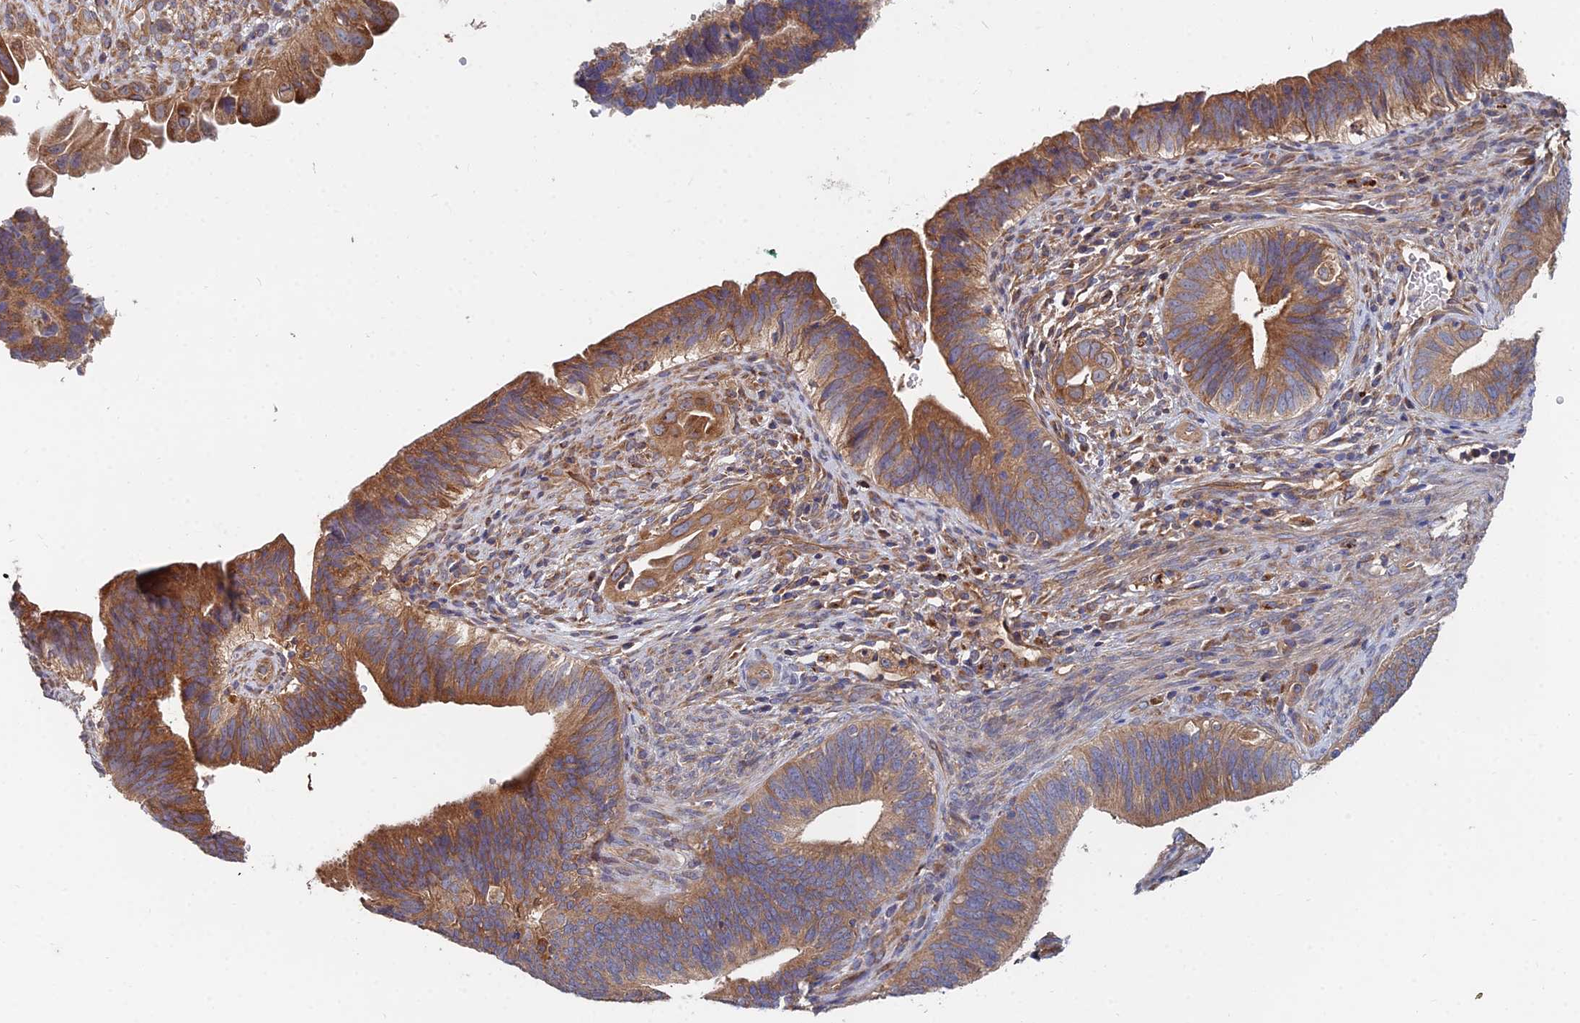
{"staining": {"intensity": "moderate", "quantity": ">75%", "location": "cytoplasmic/membranous"}, "tissue": "cervical cancer", "cell_type": "Tumor cells", "image_type": "cancer", "snomed": [{"axis": "morphology", "description": "Adenocarcinoma, NOS"}, {"axis": "topography", "description": "Cervix"}], "caption": "Immunohistochemistry (IHC) image of neoplastic tissue: human cervical adenocarcinoma stained using immunohistochemistry shows medium levels of moderate protein expression localized specifically in the cytoplasmic/membranous of tumor cells, appearing as a cytoplasmic/membranous brown color.", "gene": "CCZ1", "patient": {"sex": "female", "age": 42}}